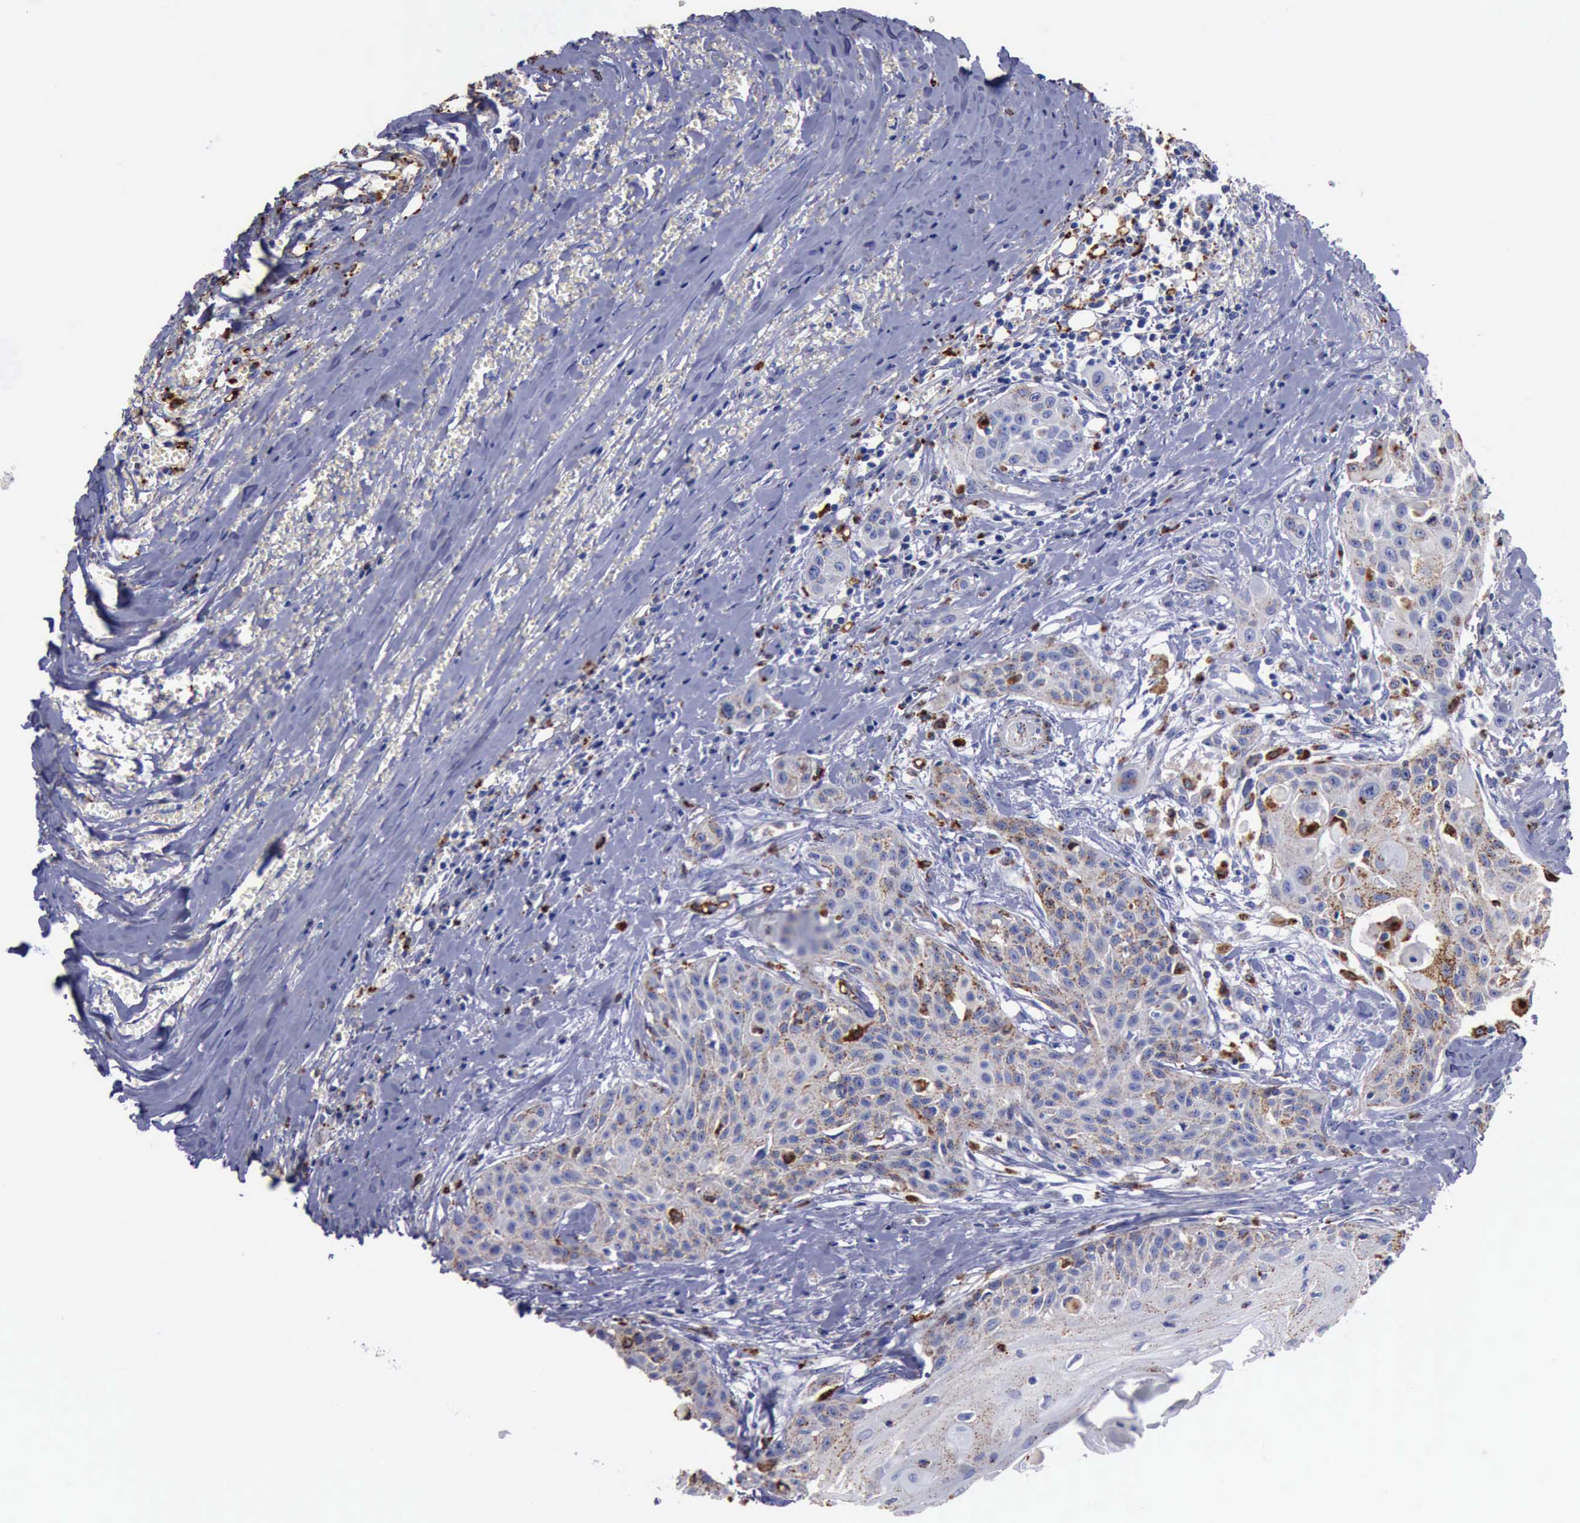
{"staining": {"intensity": "moderate", "quantity": "<25%", "location": "cytoplasmic/membranous"}, "tissue": "head and neck cancer", "cell_type": "Tumor cells", "image_type": "cancer", "snomed": [{"axis": "morphology", "description": "Squamous cell carcinoma, NOS"}, {"axis": "morphology", "description": "Squamous cell carcinoma, metastatic, NOS"}, {"axis": "topography", "description": "Lymph node"}, {"axis": "topography", "description": "Salivary gland"}, {"axis": "topography", "description": "Head-Neck"}], "caption": "Squamous cell carcinoma (head and neck) was stained to show a protein in brown. There is low levels of moderate cytoplasmic/membranous staining in about <25% of tumor cells.", "gene": "CTSD", "patient": {"sex": "female", "age": 74}}